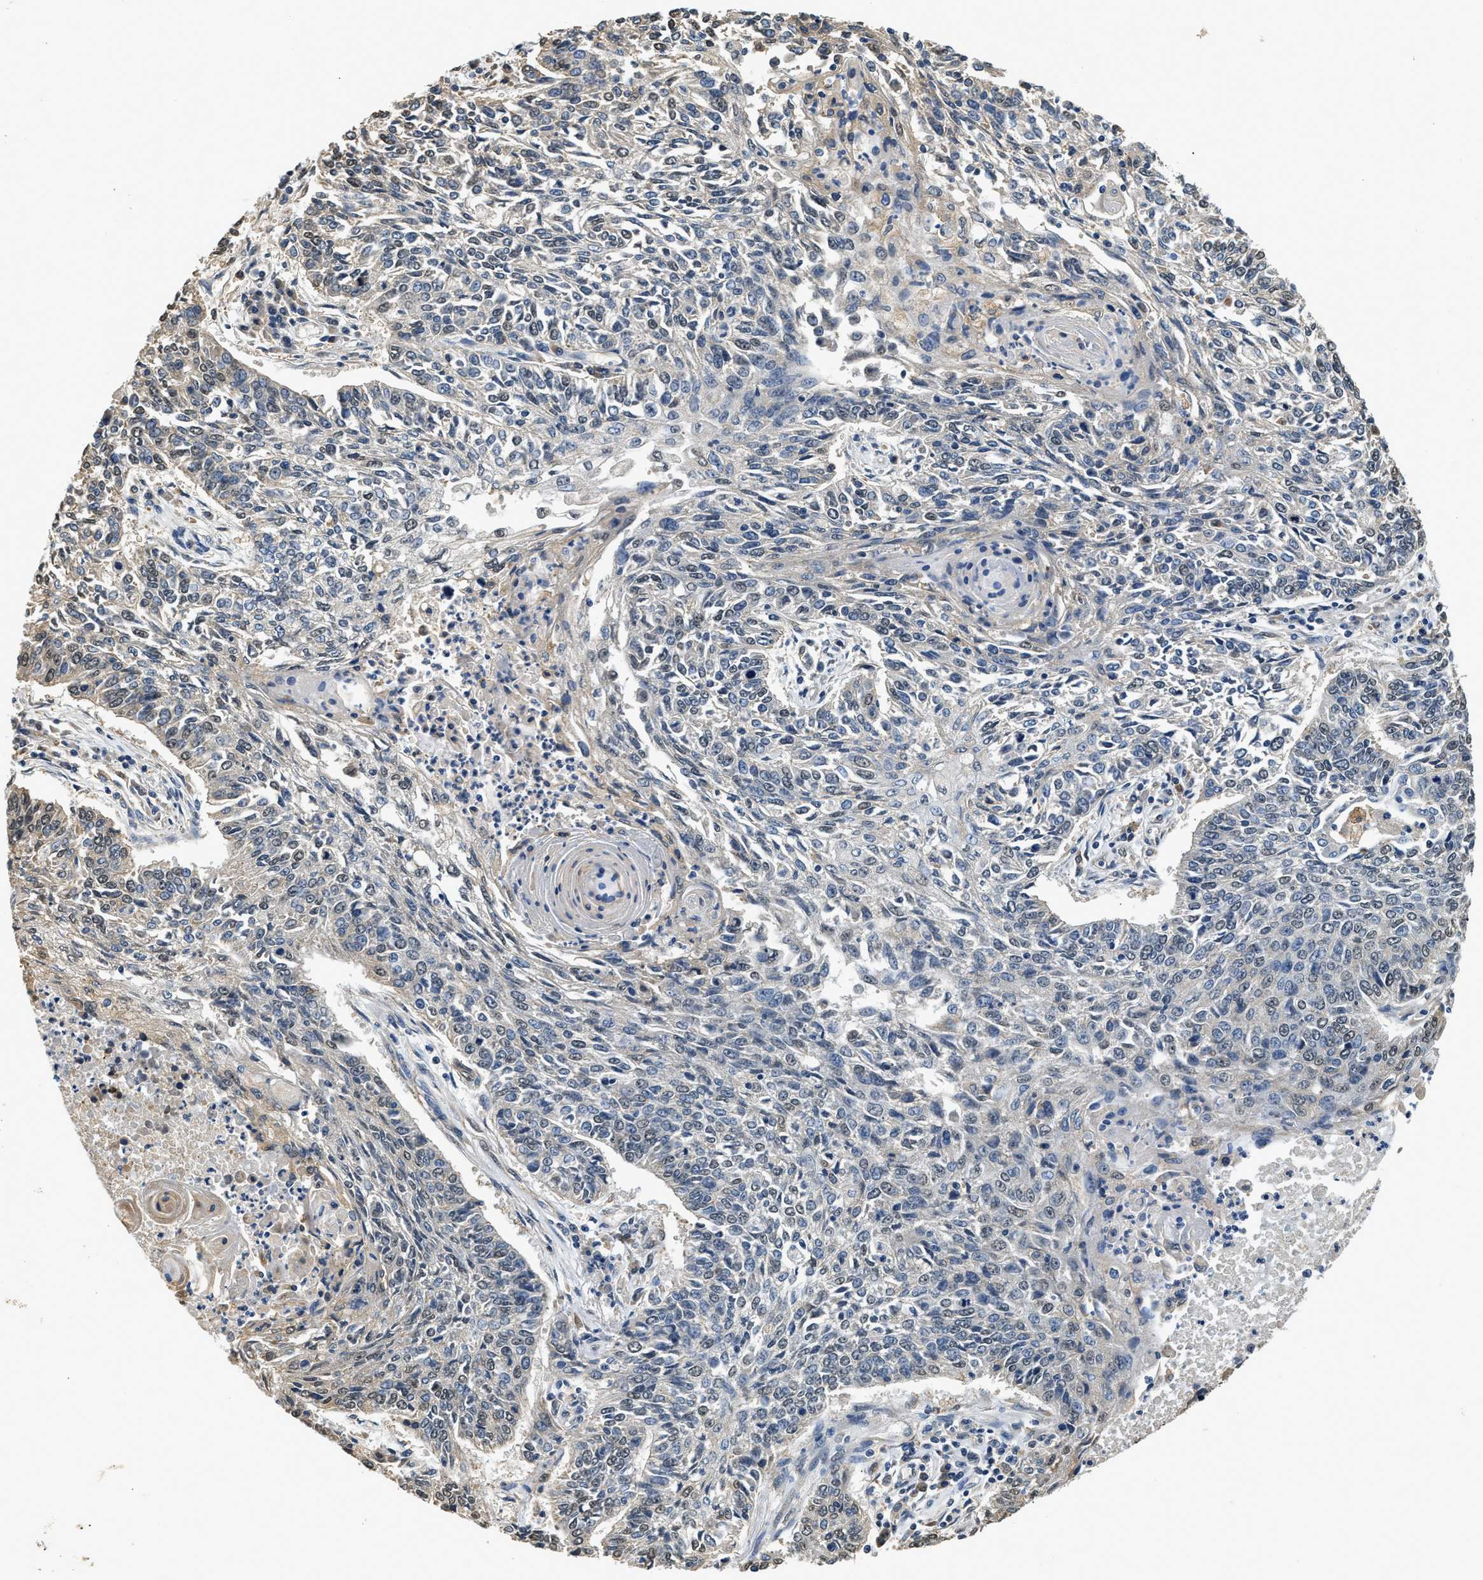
{"staining": {"intensity": "negative", "quantity": "none", "location": "none"}, "tissue": "lung cancer", "cell_type": "Tumor cells", "image_type": "cancer", "snomed": [{"axis": "morphology", "description": "Normal tissue, NOS"}, {"axis": "morphology", "description": "Squamous cell carcinoma, NOS"}, {"axis": "topography", "description": "Cartilage tissue"}, {"axis": "topography", "description": "Bronchus"}, {"axis": "topography", "description": "Lung"}], "caption": "This is an IHC photomicrograph of squamous cell carcinoma (lung). There is no positivity in tumor cells.", "gene": "BCL7C", "patient": {"sex": "female", "age": 49}}